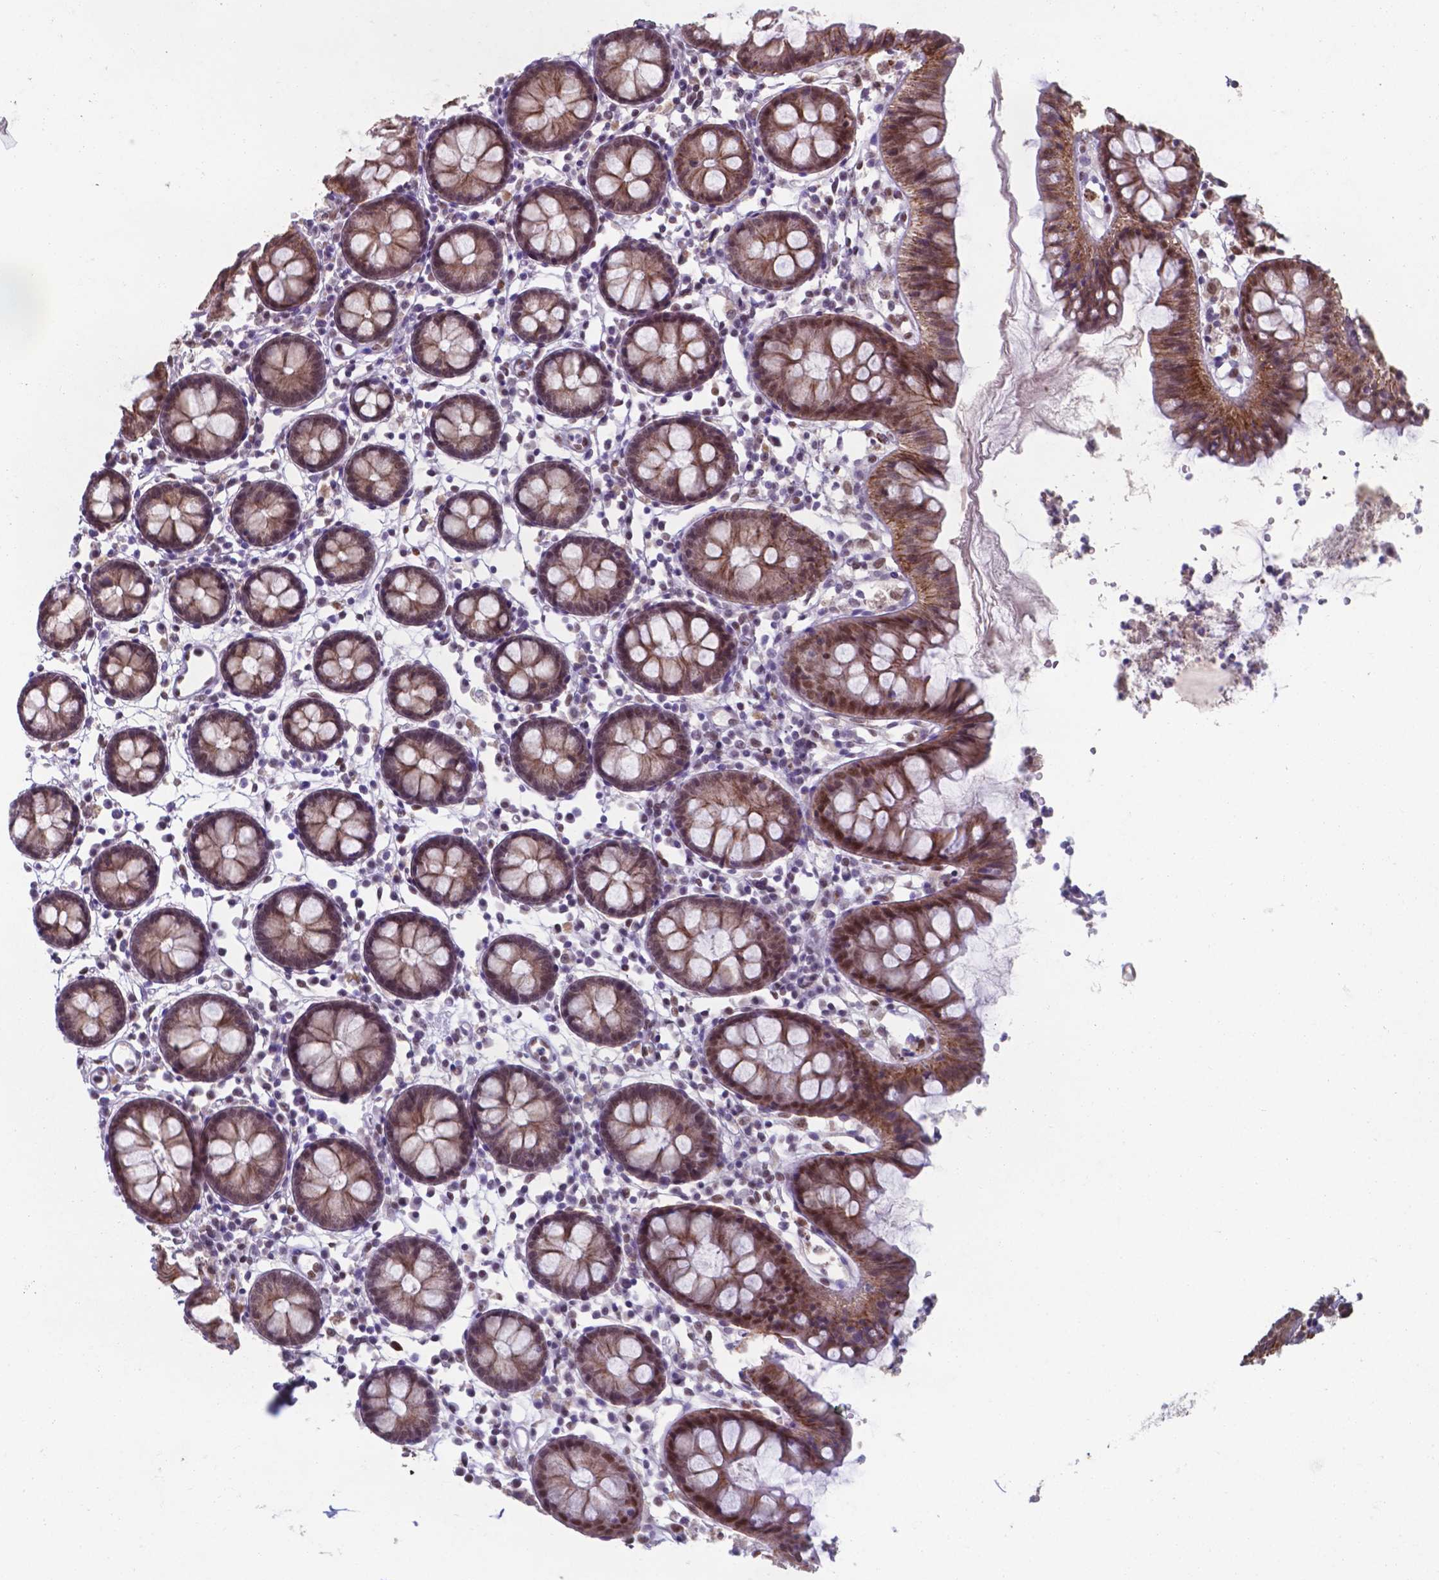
{"staining": {"intensity": "weak", "quantity": "<25%", "location": "cytoplasmic/membranous,nuclear"}, "tissue": "colon", "cell_type": "Endothelial cells", "image_type": "normal", "snomed": [{"axis": "morphology", "description": "Normal tissue, NOS"}, {"axis": "topography", "description": "Colon"}], "caption": "High power microscopy histopathology image of an immunohistochemistry (IHC) photomicrograph of unremarkable colon, revealing no significant positivity in endothelial cells.", "gene": "UBE2E2", "patient": {"sex": "female", "age": 84}}